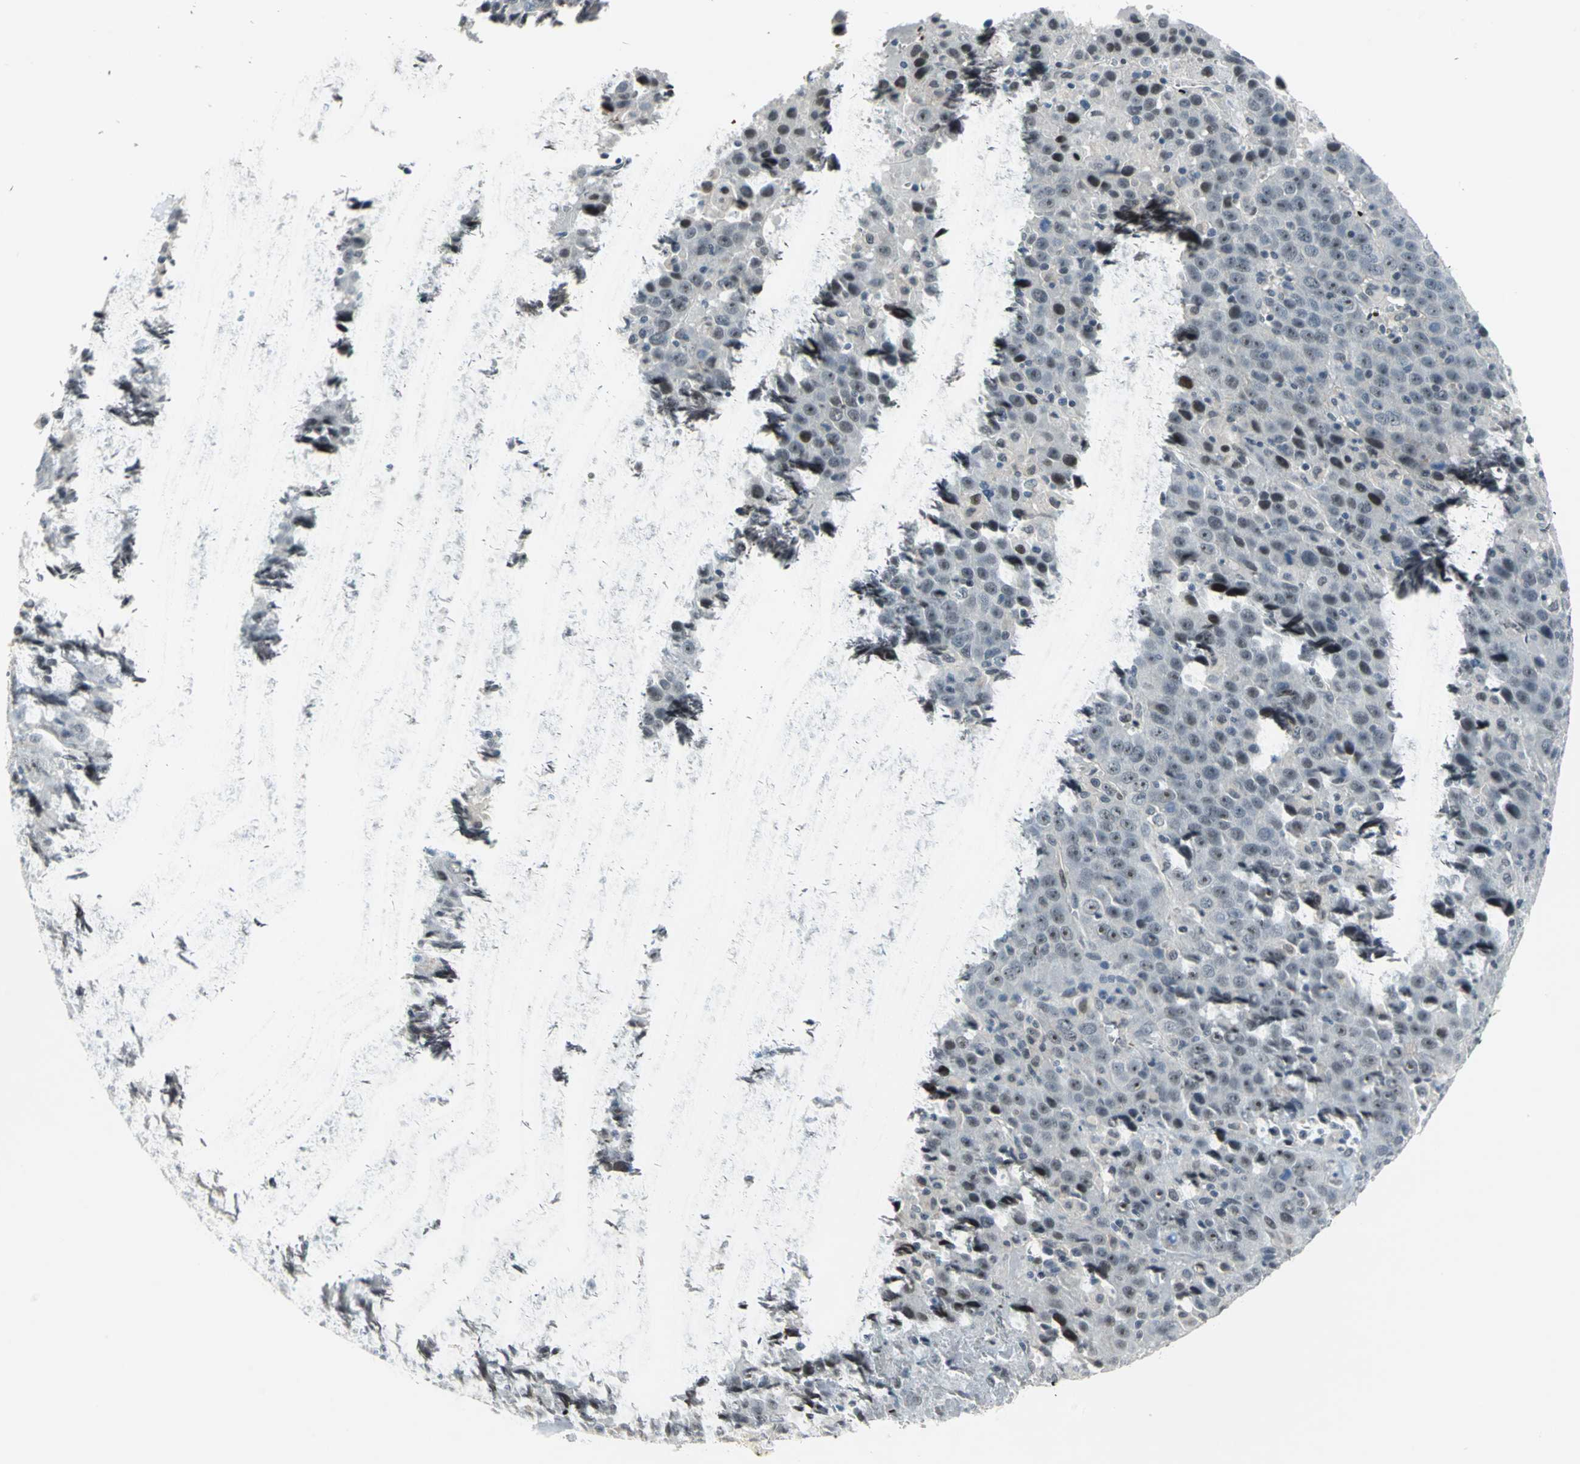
{"staining": {"intensity": "moderate", "quantity": "25%-75%", "location": "nuclear"}, "tissue": "liver cancer", "cell_type": "Tumor cells", "image_type": "cancer", "snomed": [{"axis": "morphology", "description": "Carcinoma, Hepatocellular, NOS"}, {"axis": "topography", "description": "Liver"}], "caption": "A brown stain labels moderate nuclear positivity of a protein in human liver hepatocellular carcinoma tumor cells. (DAB (3,3'-diaminobenzidine) = brown stain, brightfield microscopy at high magnification).", "gene": "GLI3", "patient": {"sex": "female", "age": 53}}